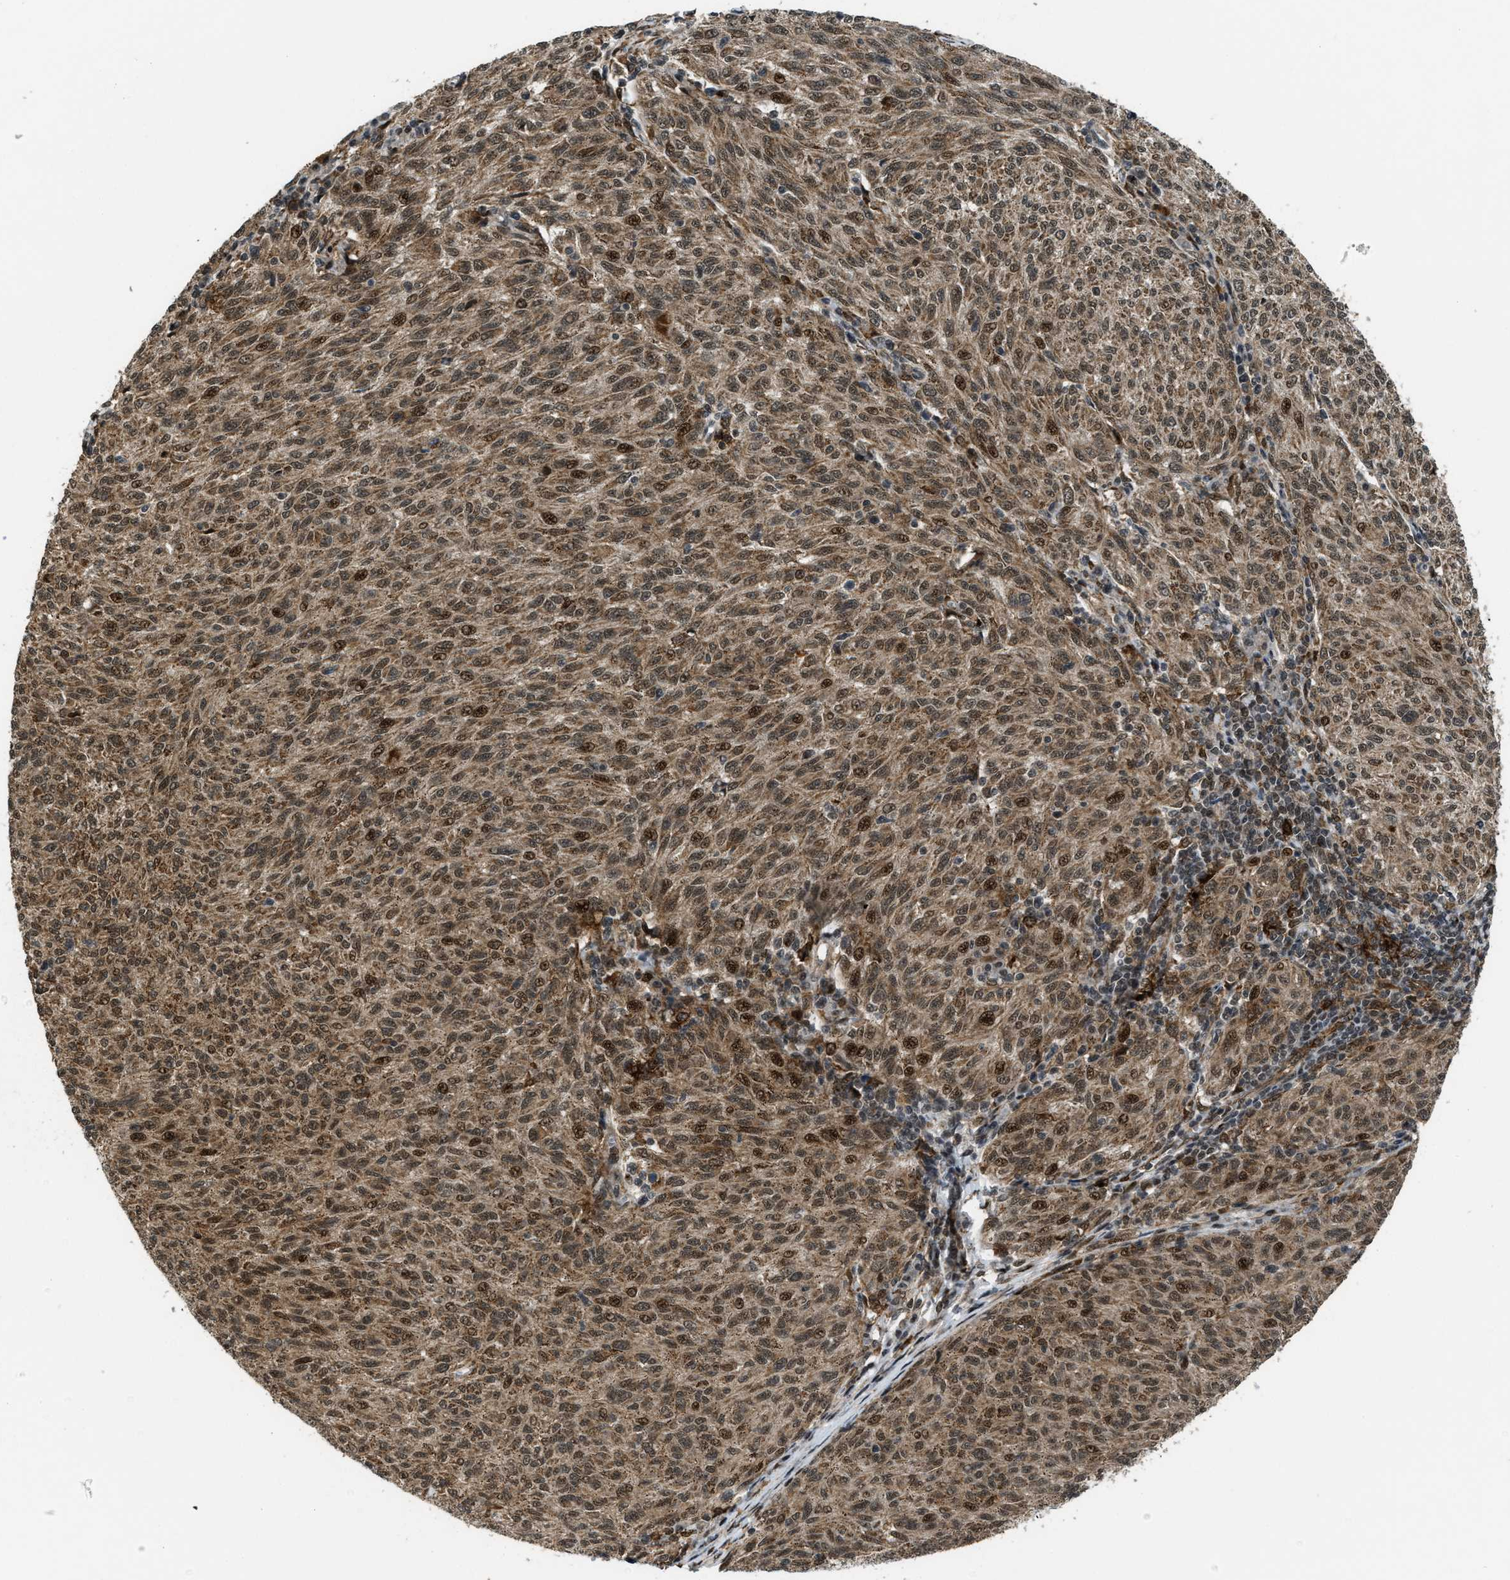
{"staining": {"intensity": "moderate", "quantity": ">75%", "location": "cytoplasmic/membranous,nuclear"}, "tissue": "melanoma", "cell_type": "Tumor cells", "image_type": "cancer", "snomed": [{"axis": "morphology", "description": "Malignant melanoma, NOS"}, {"axis": "topography", "description": "Skin"}], "caption": "Immunohistochemical staining of melanoma demonstrates medium levels of moderate cytoplasmic/membranous and nuclear protein staining in approximately >75% of tumor cells.", "gene": "ZNF250", "patient": {"sex": "female", "age": 72}}